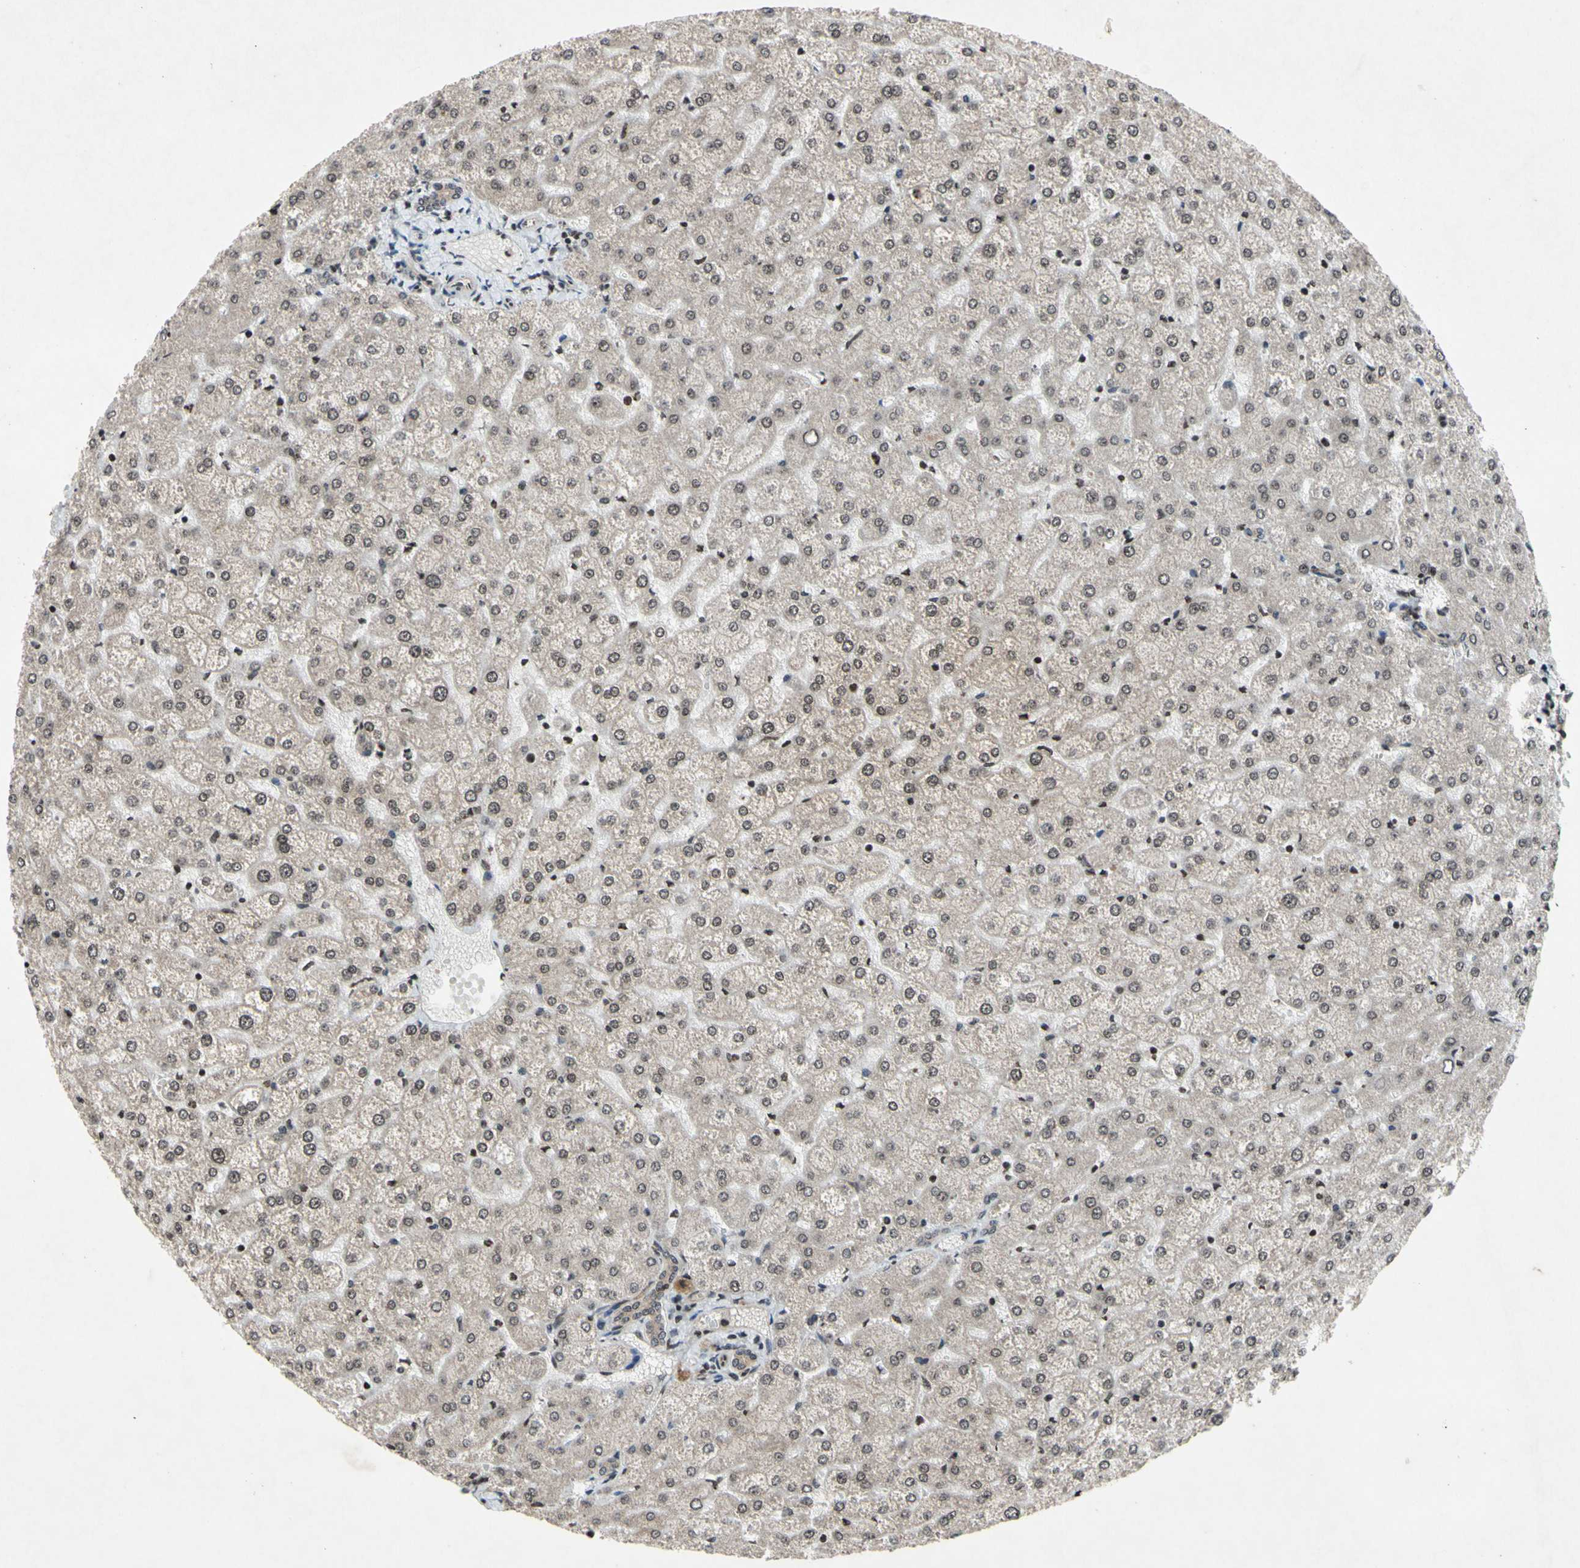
{"staining": {"intensity": "weak", "quantity": ">75%", "location": "cytoplasmic/membranous"}, "tissue": "liver", "cell_type": "Cholangiocytes", "image_type": "normal", "snomed": [{"axis": "morphology", "description": "Normal tissue, NOS"}, {"axis": "topography", "description": "Liver"}], "caption": "IHC staining of normal liver, which reveals low levels of weak cytoplasmic/membranous expression in approximately >75% of cholangiocytes indicating weak cytoplasmic/membranous protein expression. The staining was performed using DAB (3,3'-diaminobenzidine) (brown) for protein detection and nuclei were counterstained in hematoxylin (blue).", "gene": "XPO1", "patient": {"sex": "female", "age": 32}}